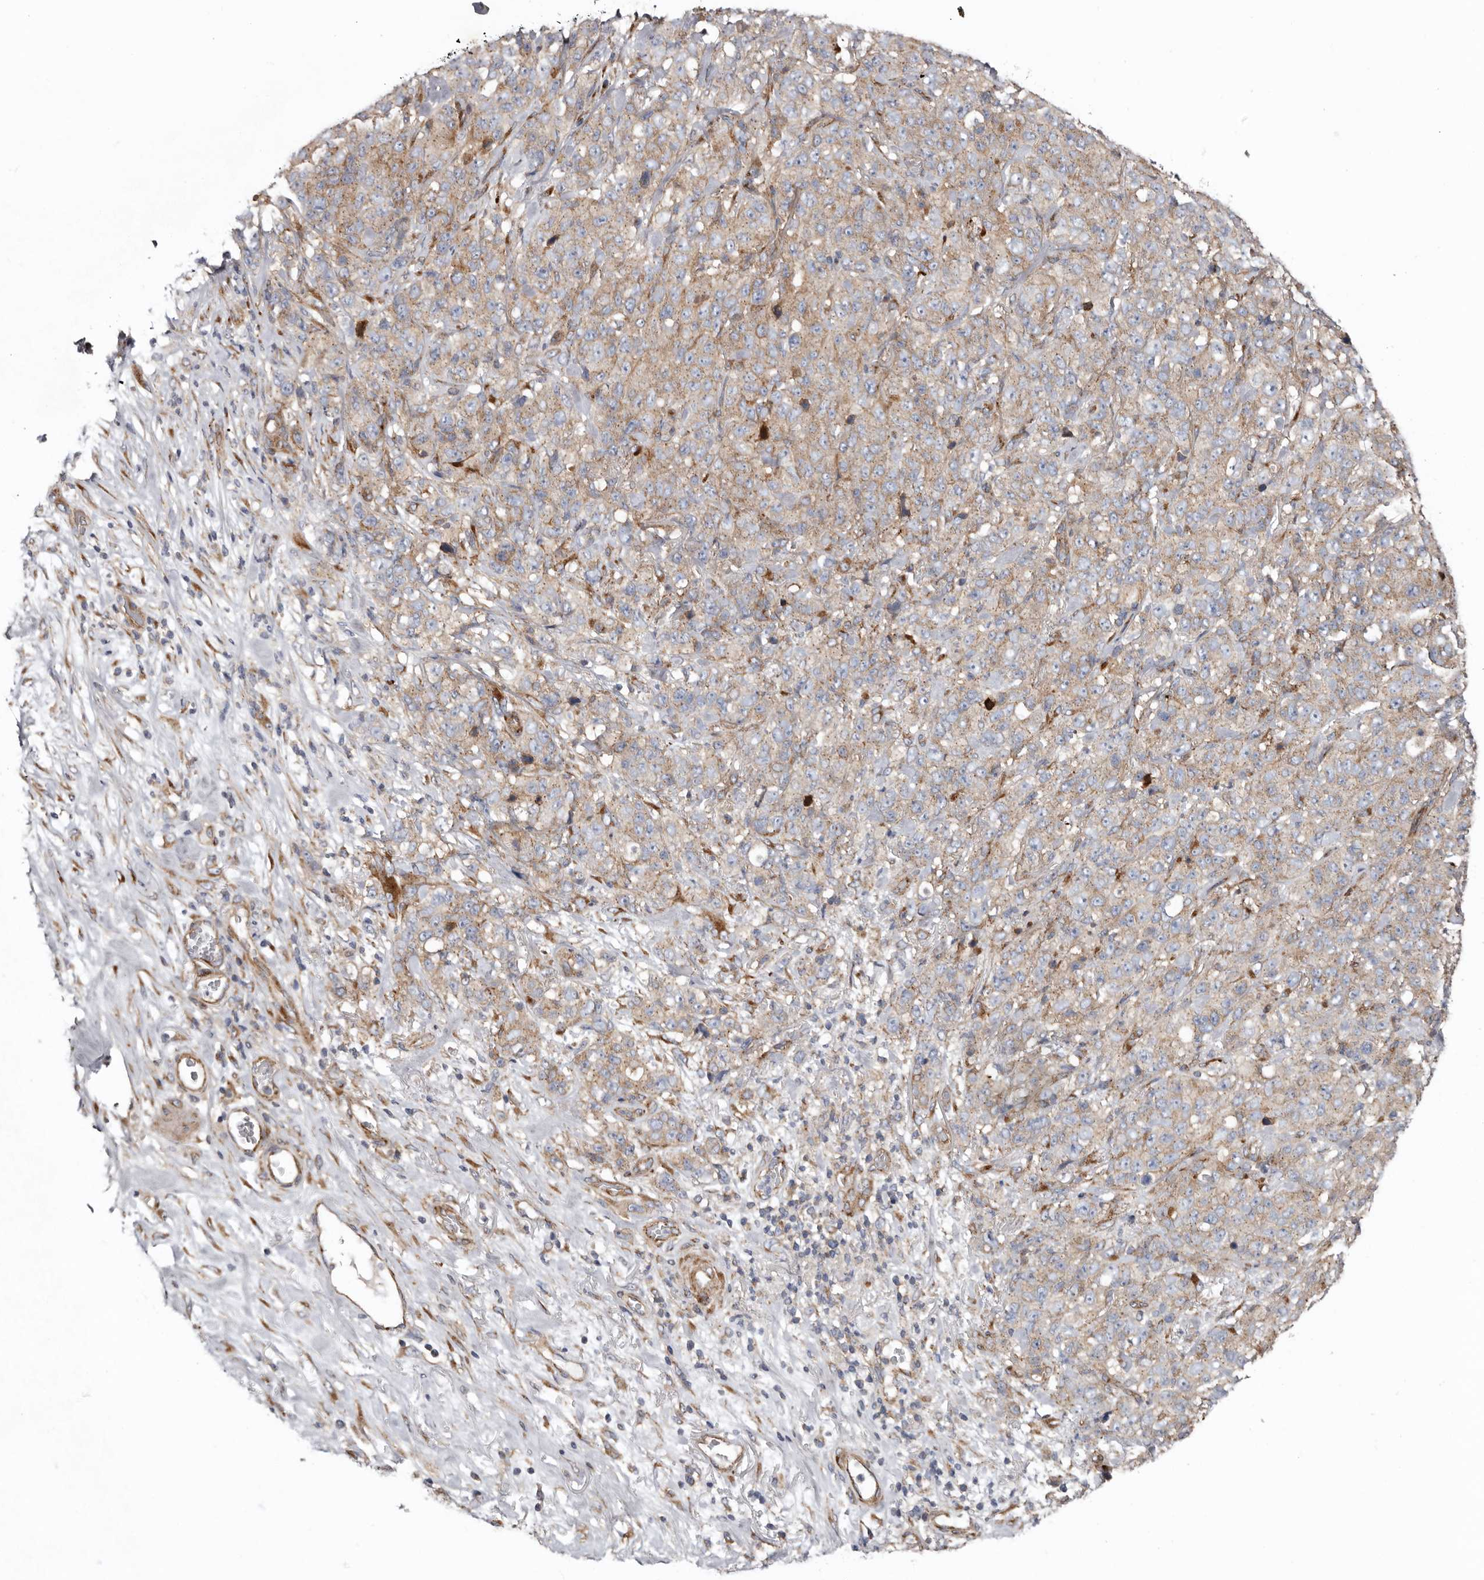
{"staining": {"intensity": "weak", "quantity": ">75%", "location": "cytoplasmic/membranous"}, "tissue": "stomach cancer", "cell_type": "Tumor cells", "image_type": "cancer", "snomed": [{"axis": "morphology", "description": "Adenocarcinoma, NOS"}, {"axis": "topography", "description": "Stomach"}], "caption": "This image demonstrates IHC staining of human adenocarcinoma (stomach), with low weak cytoplasmic/membranous positivity in about >75% of tumor cells.", "gene": "LUZP1", "patient": {"sex": "male", "age": 48}}